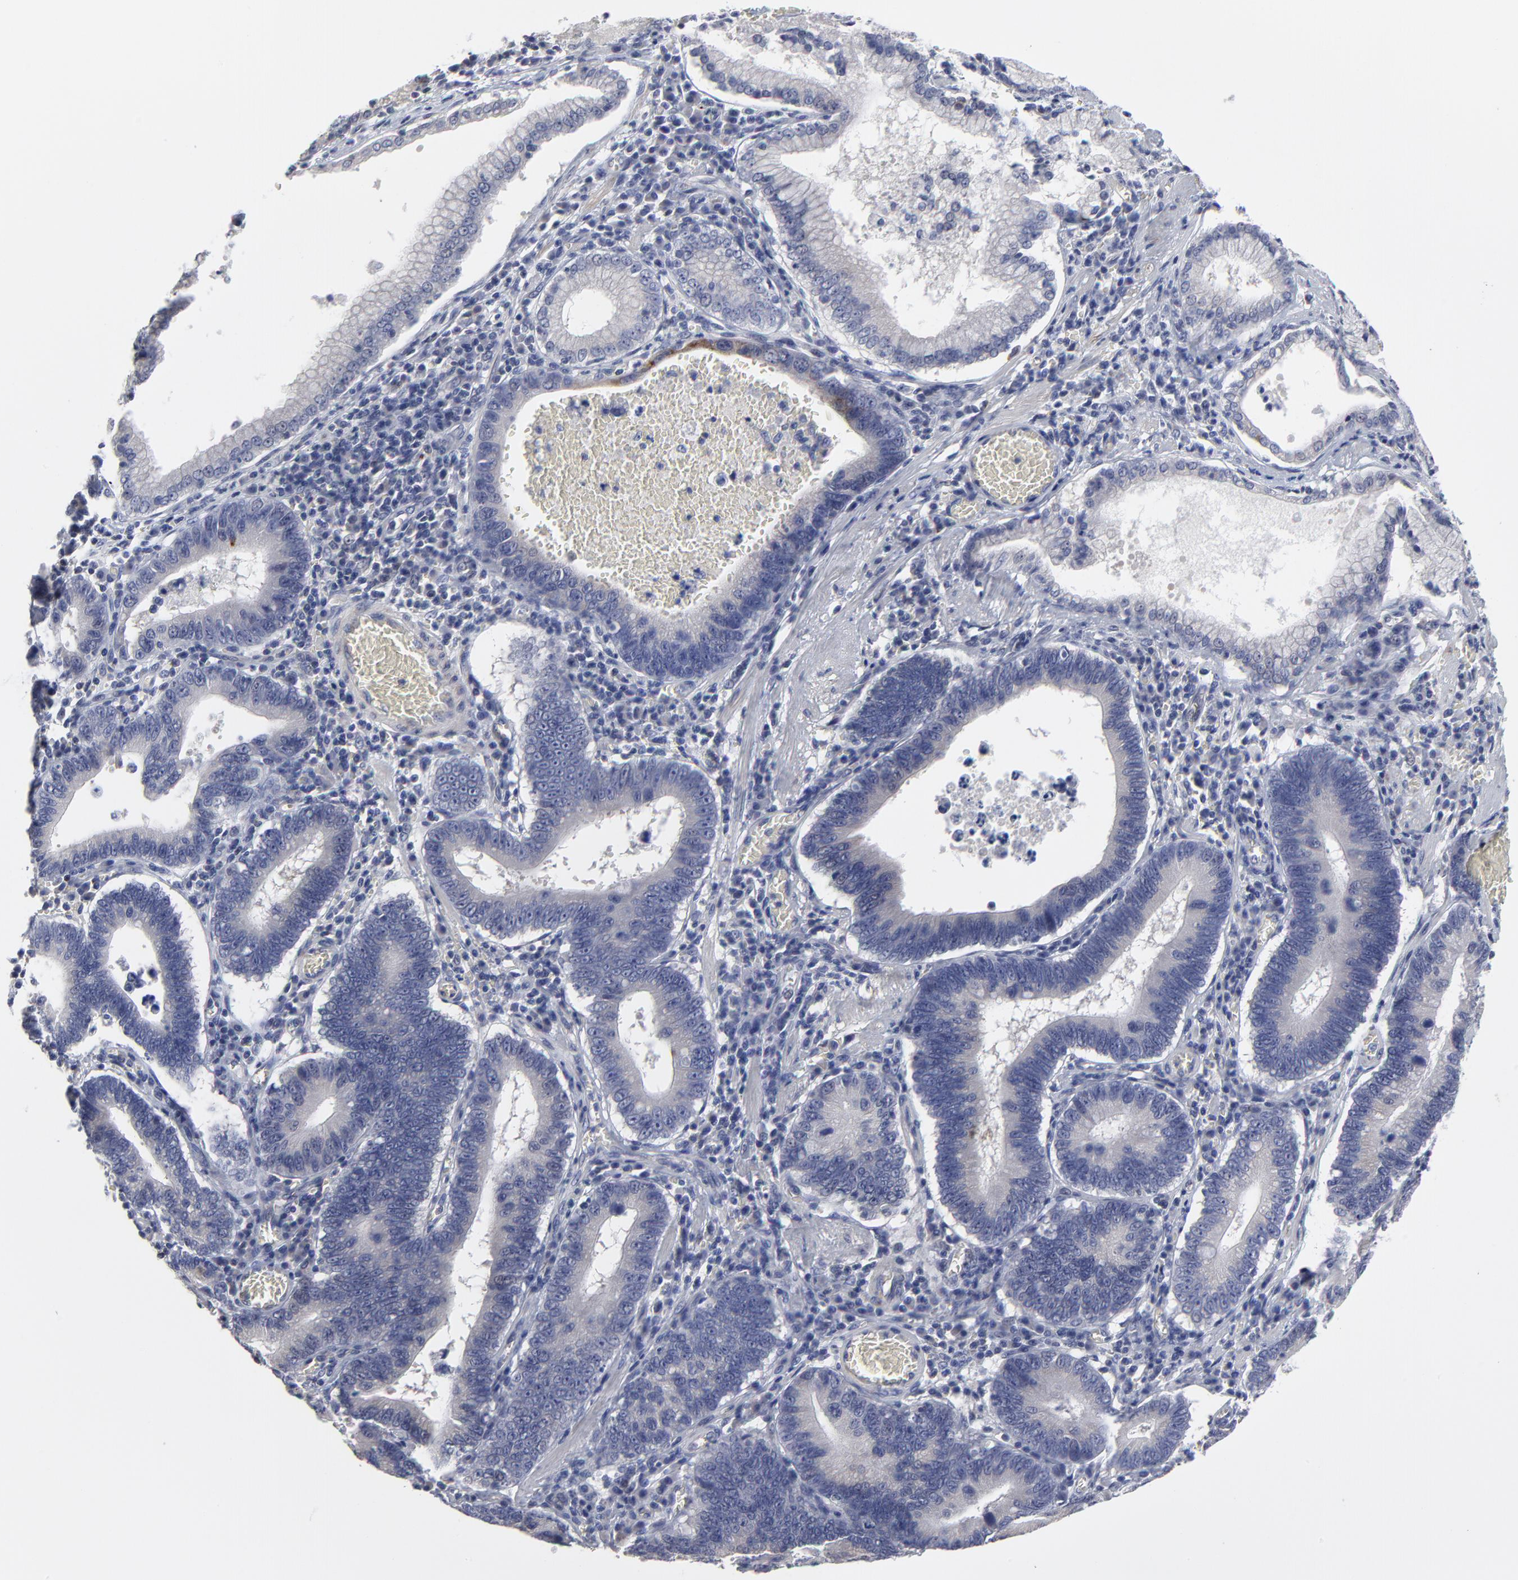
{"staining": {"intensity": "negative", "quantity": "none", "location": "none"}, "tissue": "stomach cancer", "cell_type": "Tumor cells", "image_type": "cancer", "snomed": [{"axis": "morphology", "description": "Adenocarcinoma, NOS"}, {"axis": "topography", "description": "Stomach"}, {"axis": "topography", "description": "Gastric cardia"}], "caption": "This is an IHC histopathology image of stomach cancer (adenocarcinoma). There is no positivity in tumor cells.", "gene": "MAGEA10", "patient": {"sex": "male", "age": 59}}